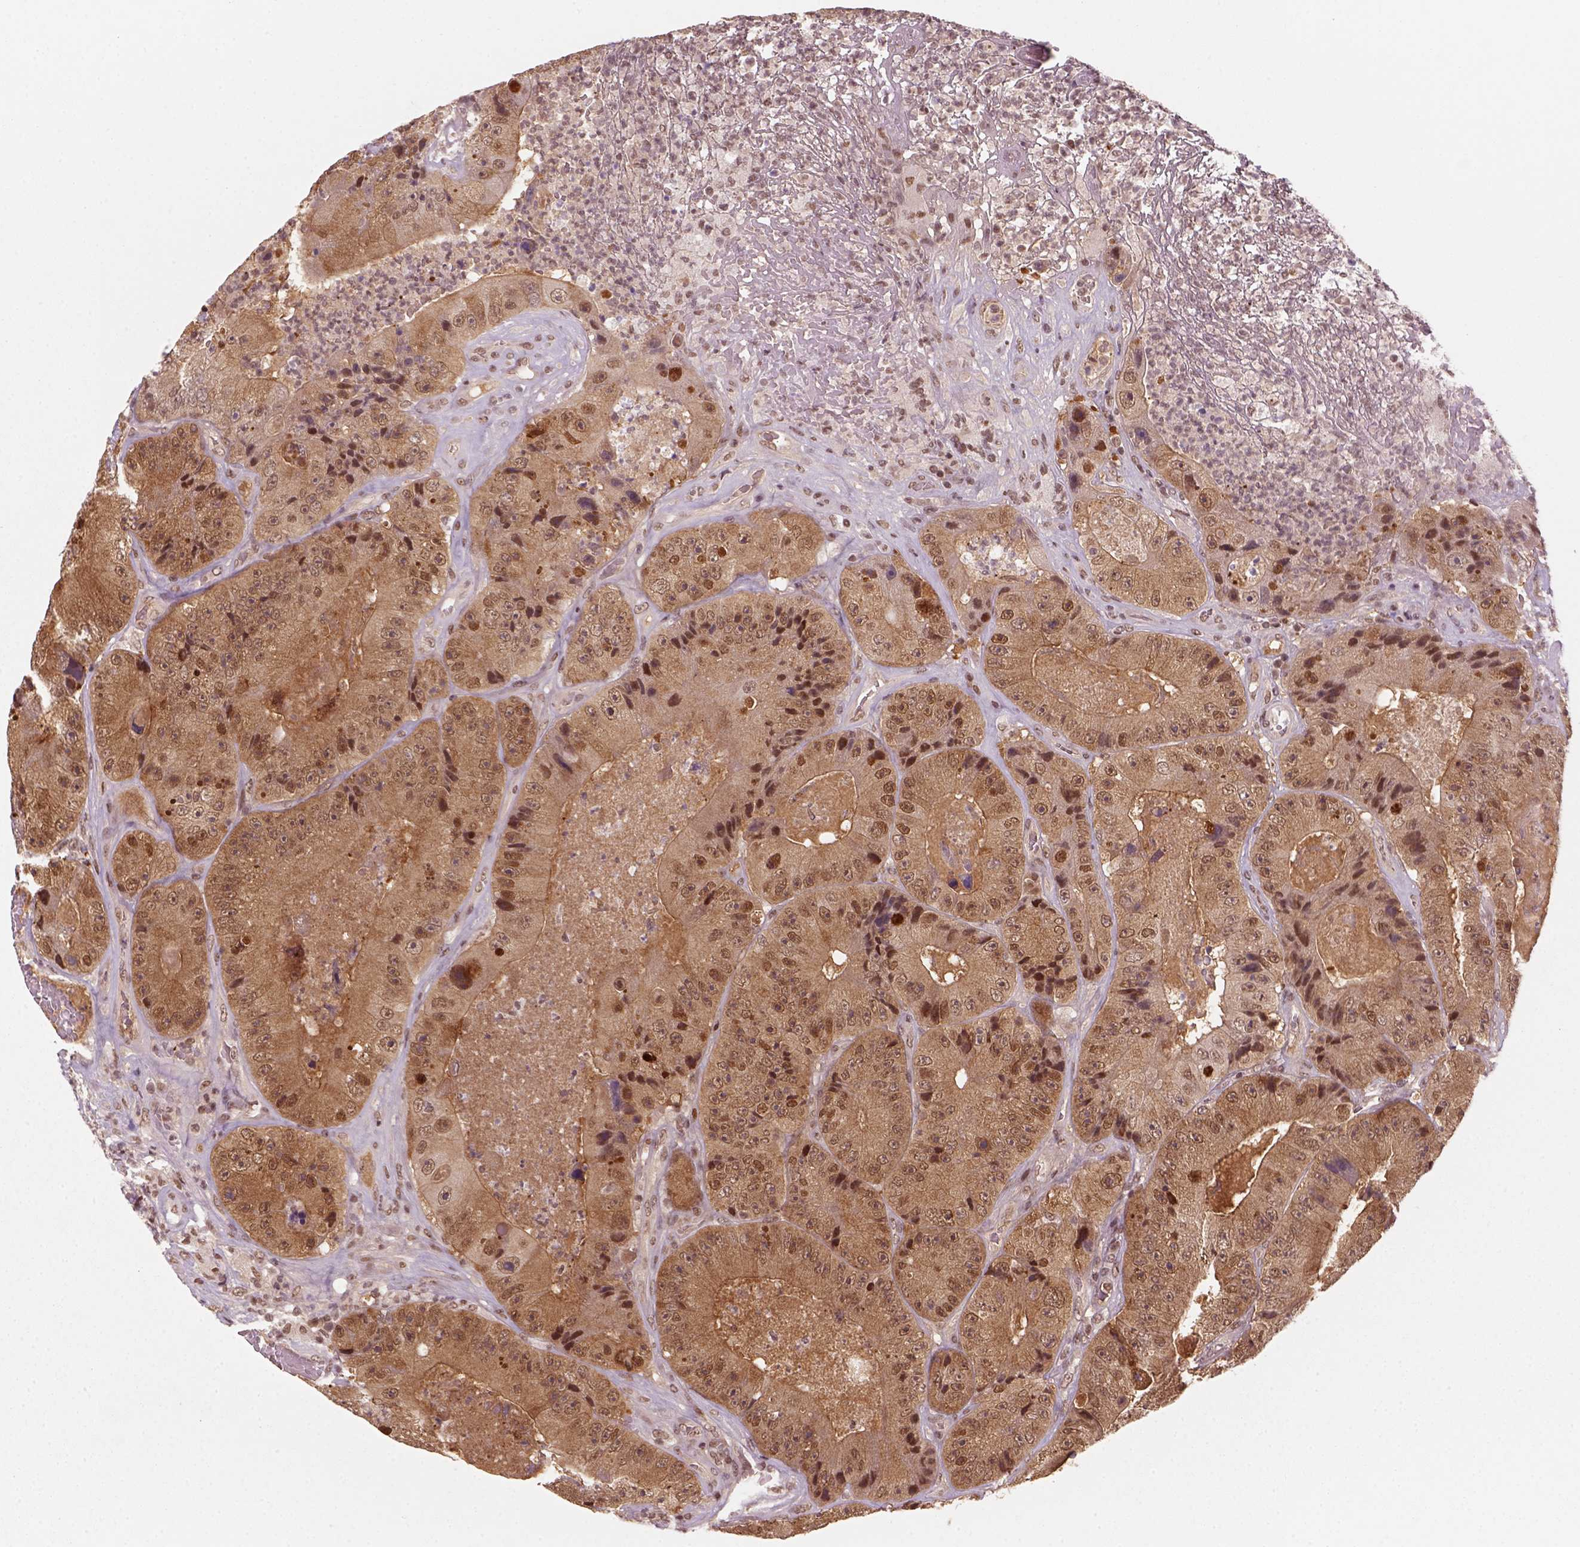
{"staining": {"intensity": "moderate", "quantity": ">75%", "location": "cytoplasmic/membranous,nuclear"}, "tissue": "colorectal cancer", "cell_type": "Tumor cells", "image_type": "cancer", "snomed": [{"axis": "morphology", "description": "Adenocarcinoma, NOS"}, {"axis": "topography", "description": "Colon"}], "caption": "Immunohistochemistry image of neoplastic tissue: colorectal adenocarcinoma stained using IHC demonstrates medium levels of moderate protein expression localized specifically in the cytoplasmic/membranous and nuclear of tumor cells, appearing as a cytoplasmic/membranous and nuclear brown color.", "gene": "GOT1", "patient": {"sex": "female", "age": 86}}